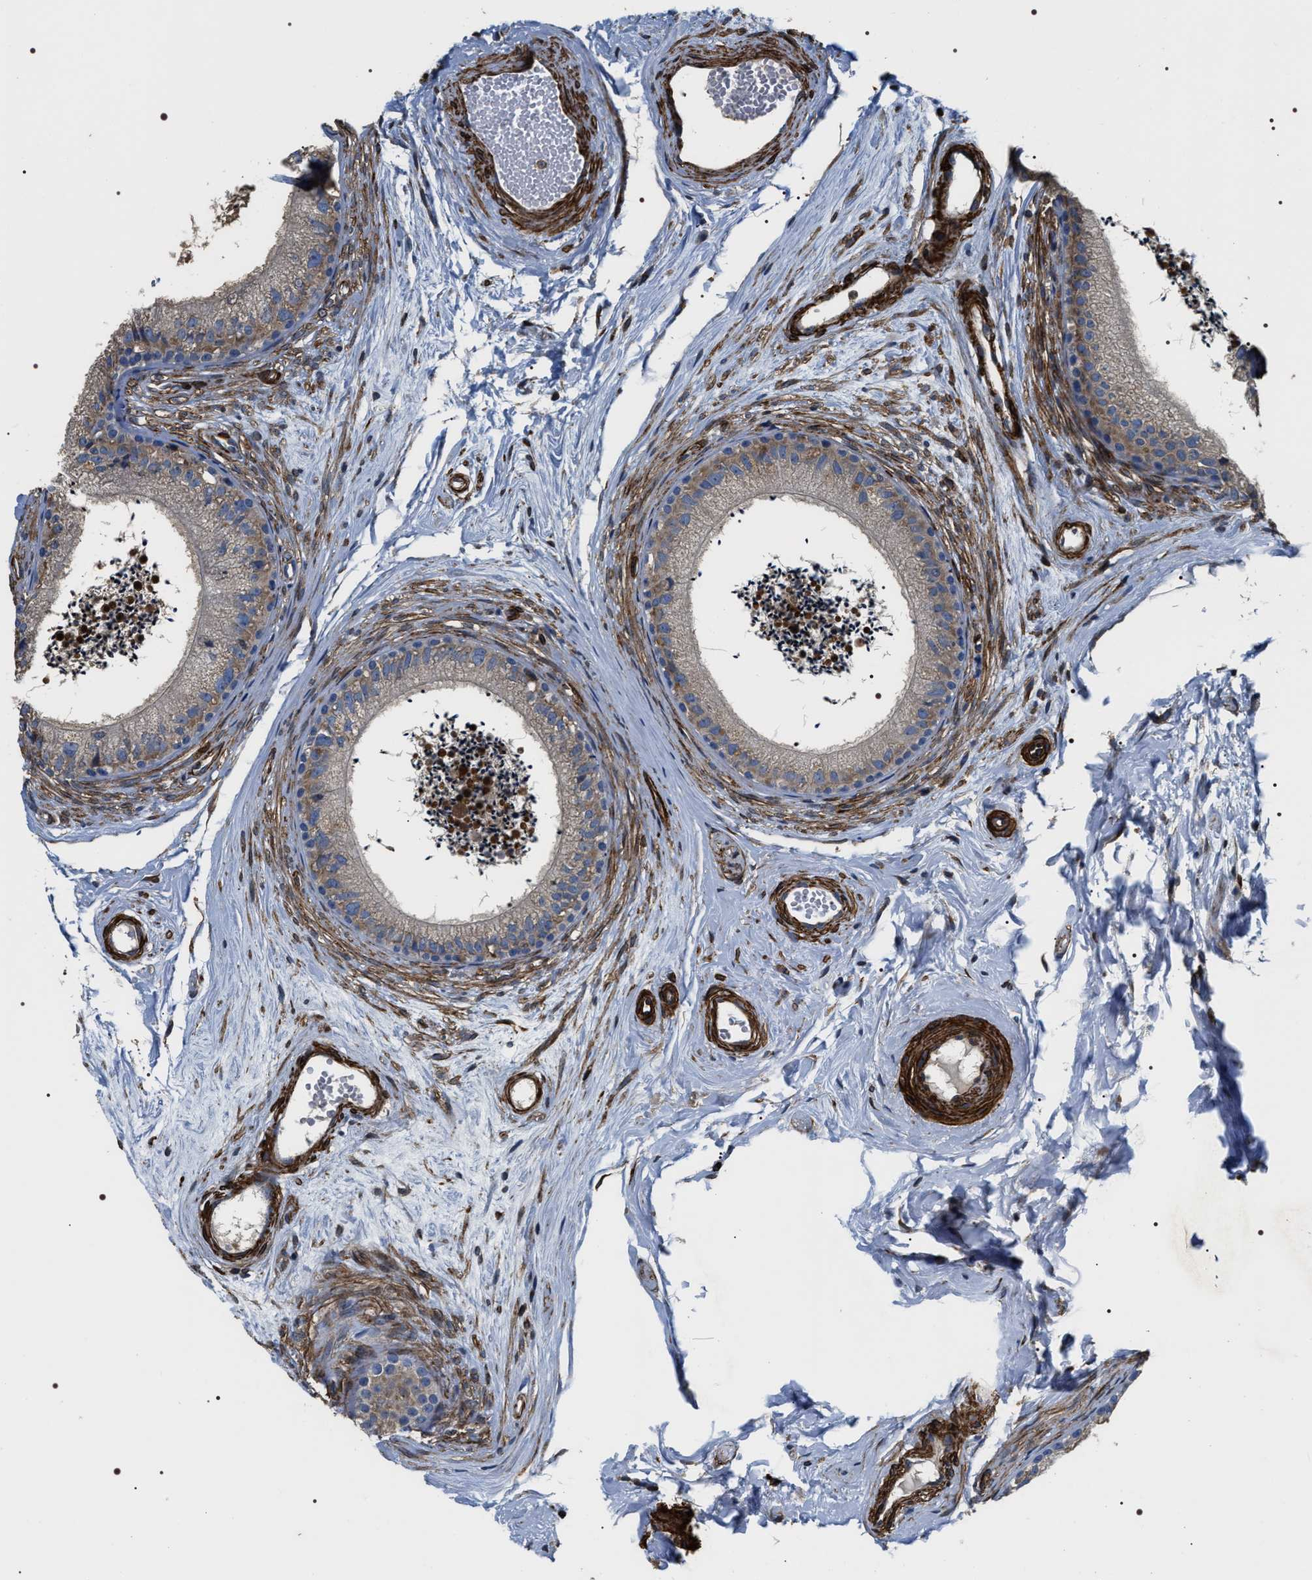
{"staining": {"intensity": "moderate", "quantity": "<25%", "location": "cytoplasmic/membranous"}, "tissue": "epididymis", "cell_type": "Glandular cells", "image_type": "normal", "snomed": [{"axis": "morphology", "description": "Normal tissue, NOS"}, {"axis": "topography", "description": "Epididymis"}], "caption": "Epididymis stained for a protein (brown) demonstrates moderate cytoplasmic/membranous positive expression in approximately <25% of glandular cells.", "gene": "ZC3HAV1L", "patient": {"sex": "male", "age": 56}}